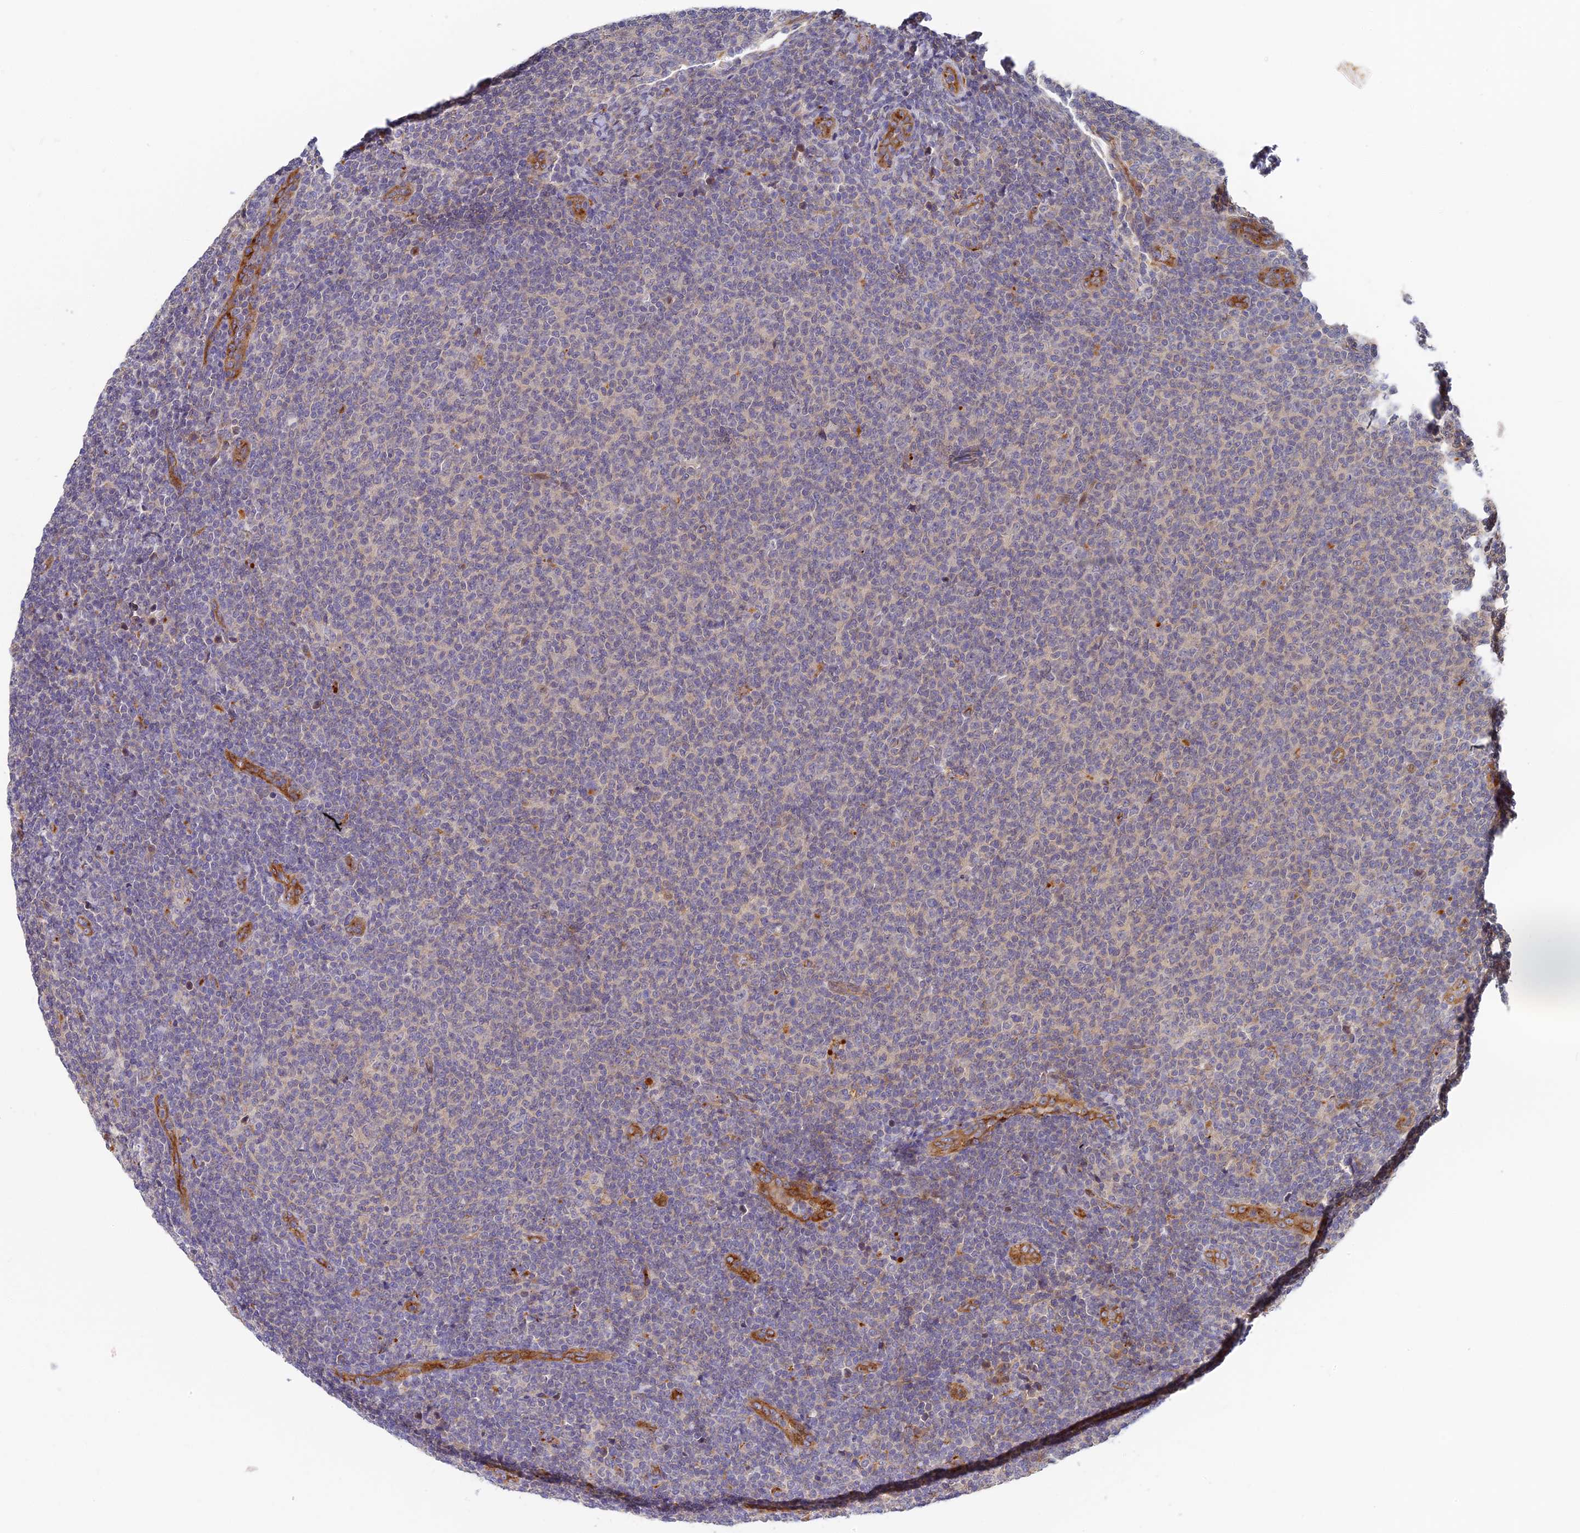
{"staining": {"intensity": "negative", "quantity": "none", "location": "none"}, "tissue": "lymphoma", "cell_type": "Tumor cells", "image_type": "cancer", "snomed": [{"axis": "morphology", "description": "Malignant lymphoma, non-Hodgkin's type, Low grade"}, {"axis": "topography", "description": "Lymph node"}], "caption": "Immunohistochemical staining of lymphoma shows no significant expression in tumor cells. The staining is performed using DAB (3,3'-diaminobenzidine) brown chromogen with nuclei counter-stained in using hematoxylin.", "gene": "MISP3", "patient": {"sex": "male", "age": 66}}